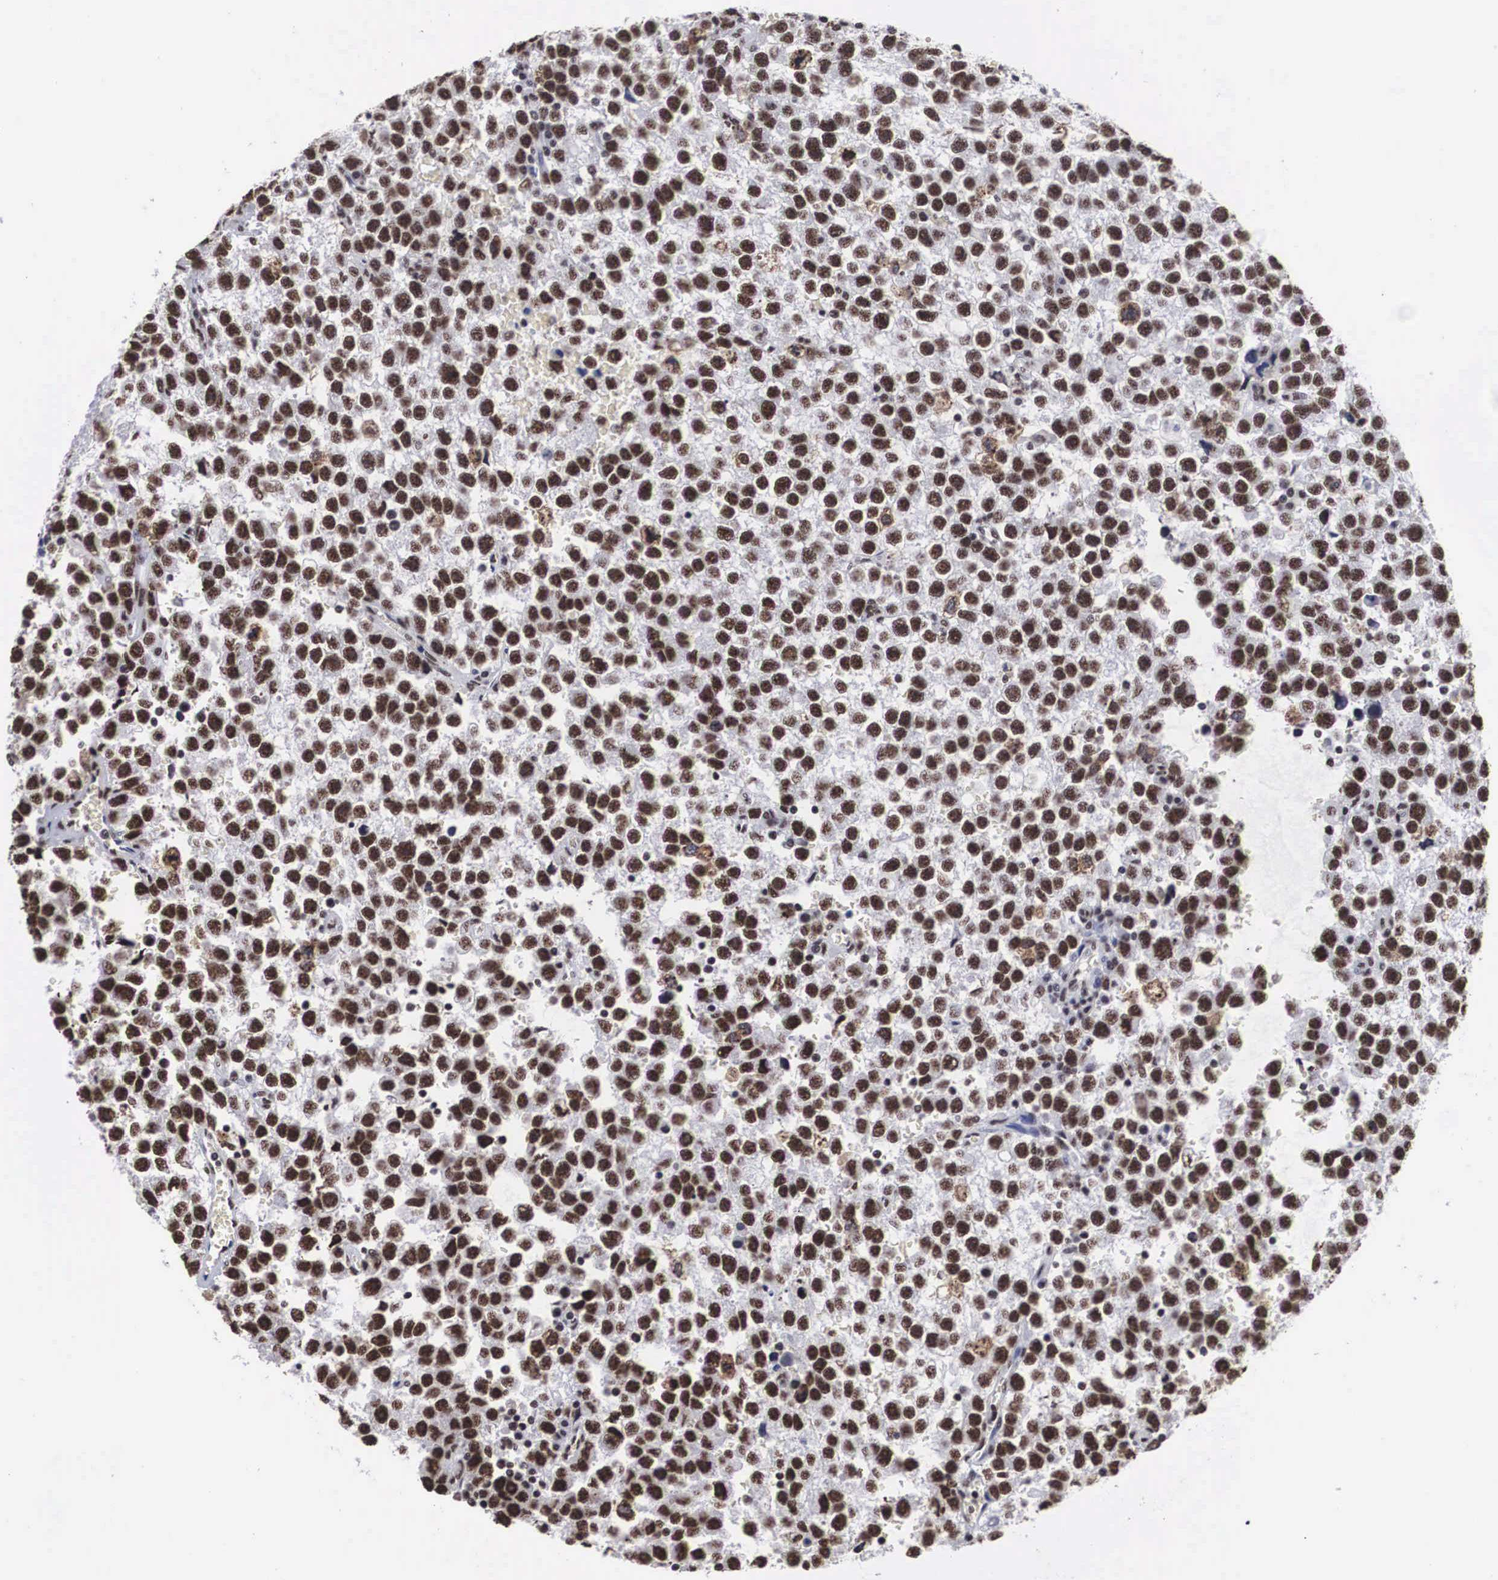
{"staining": {"intensity": "strong", "quantity": ">75%", "location": "nuclear"}, "tissue": "testis cancer", "cell_type": "Tumor cells", "image_type": "cancer", "snomed": [{"axis": "morphology", "description": "Seminoma, NOS"}, {"axis": "topography", "description": "Testis"}], "caption": "A brown stain labels strong nuclear expression of a protein in testis cancer (seminoma) tumor cells.", "gene": "ACIN1", "patient": {"sex": "male", "age": 33}}